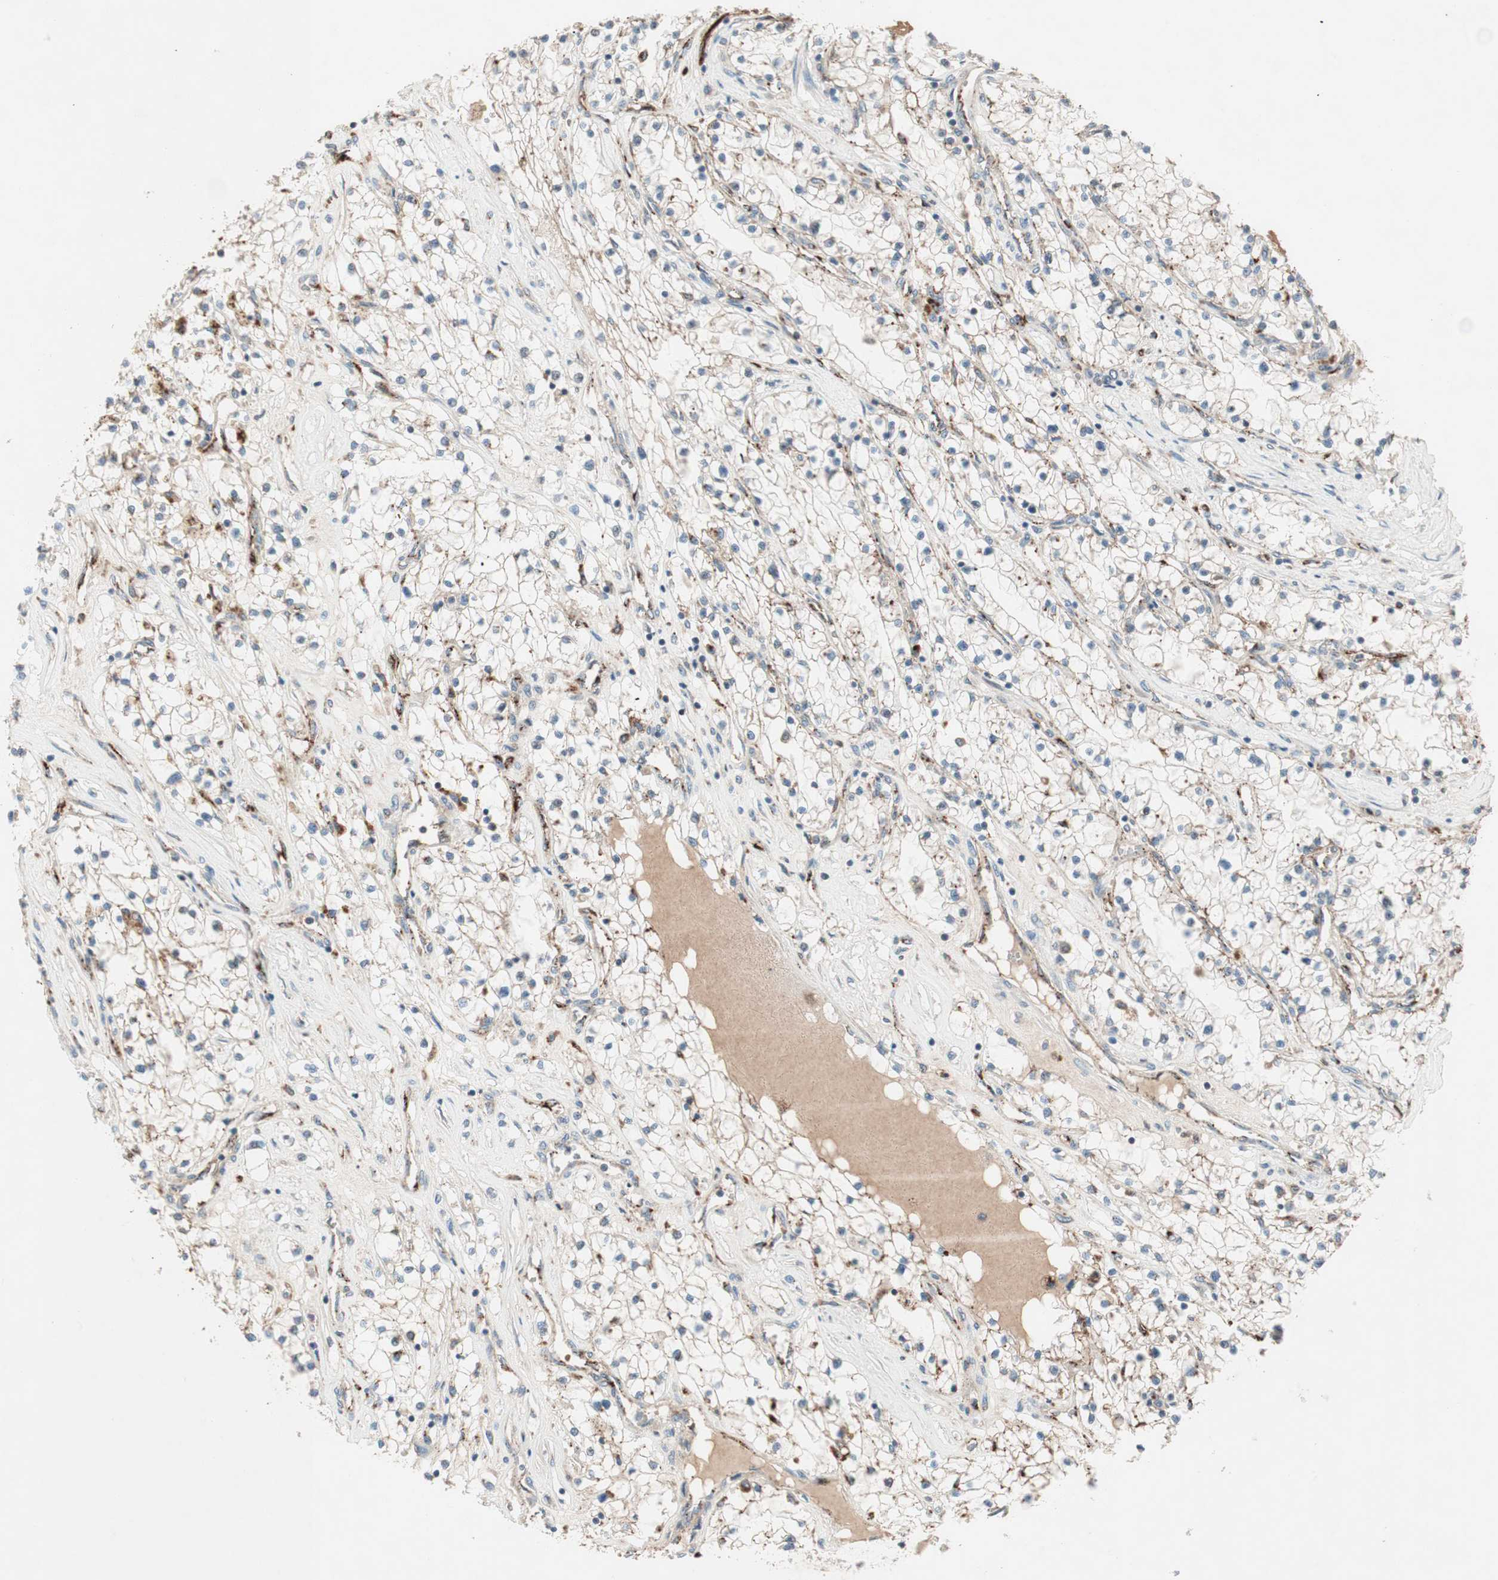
{"staining": {"intensity": "weak", "quantity": "25%-75%", "location": "cytoplasmic/membranous"}, "tissue": "renal cancer", "cell_type": "Tumor cells", "image_type": "cancer", "snomed": [{"axis": "morphology", "description": "Adenocarcinoma, NOS"}, {"axis": "topography", "description": "Kidney"}], "caption": "A high-resolution micrograph shows immunohistochemistry (IHC) staining of renal cancer (adenocarcinoma), which displays weak cytoplasmic/membranous expression in about 25%-75% of tumor cells. (Stains: DAB in brown, nuclei in blue, Microscopy: brightfield microscopy at high magnification).", "gene": "FGFR4", "patient": {"sex": "male", "age": 68}}